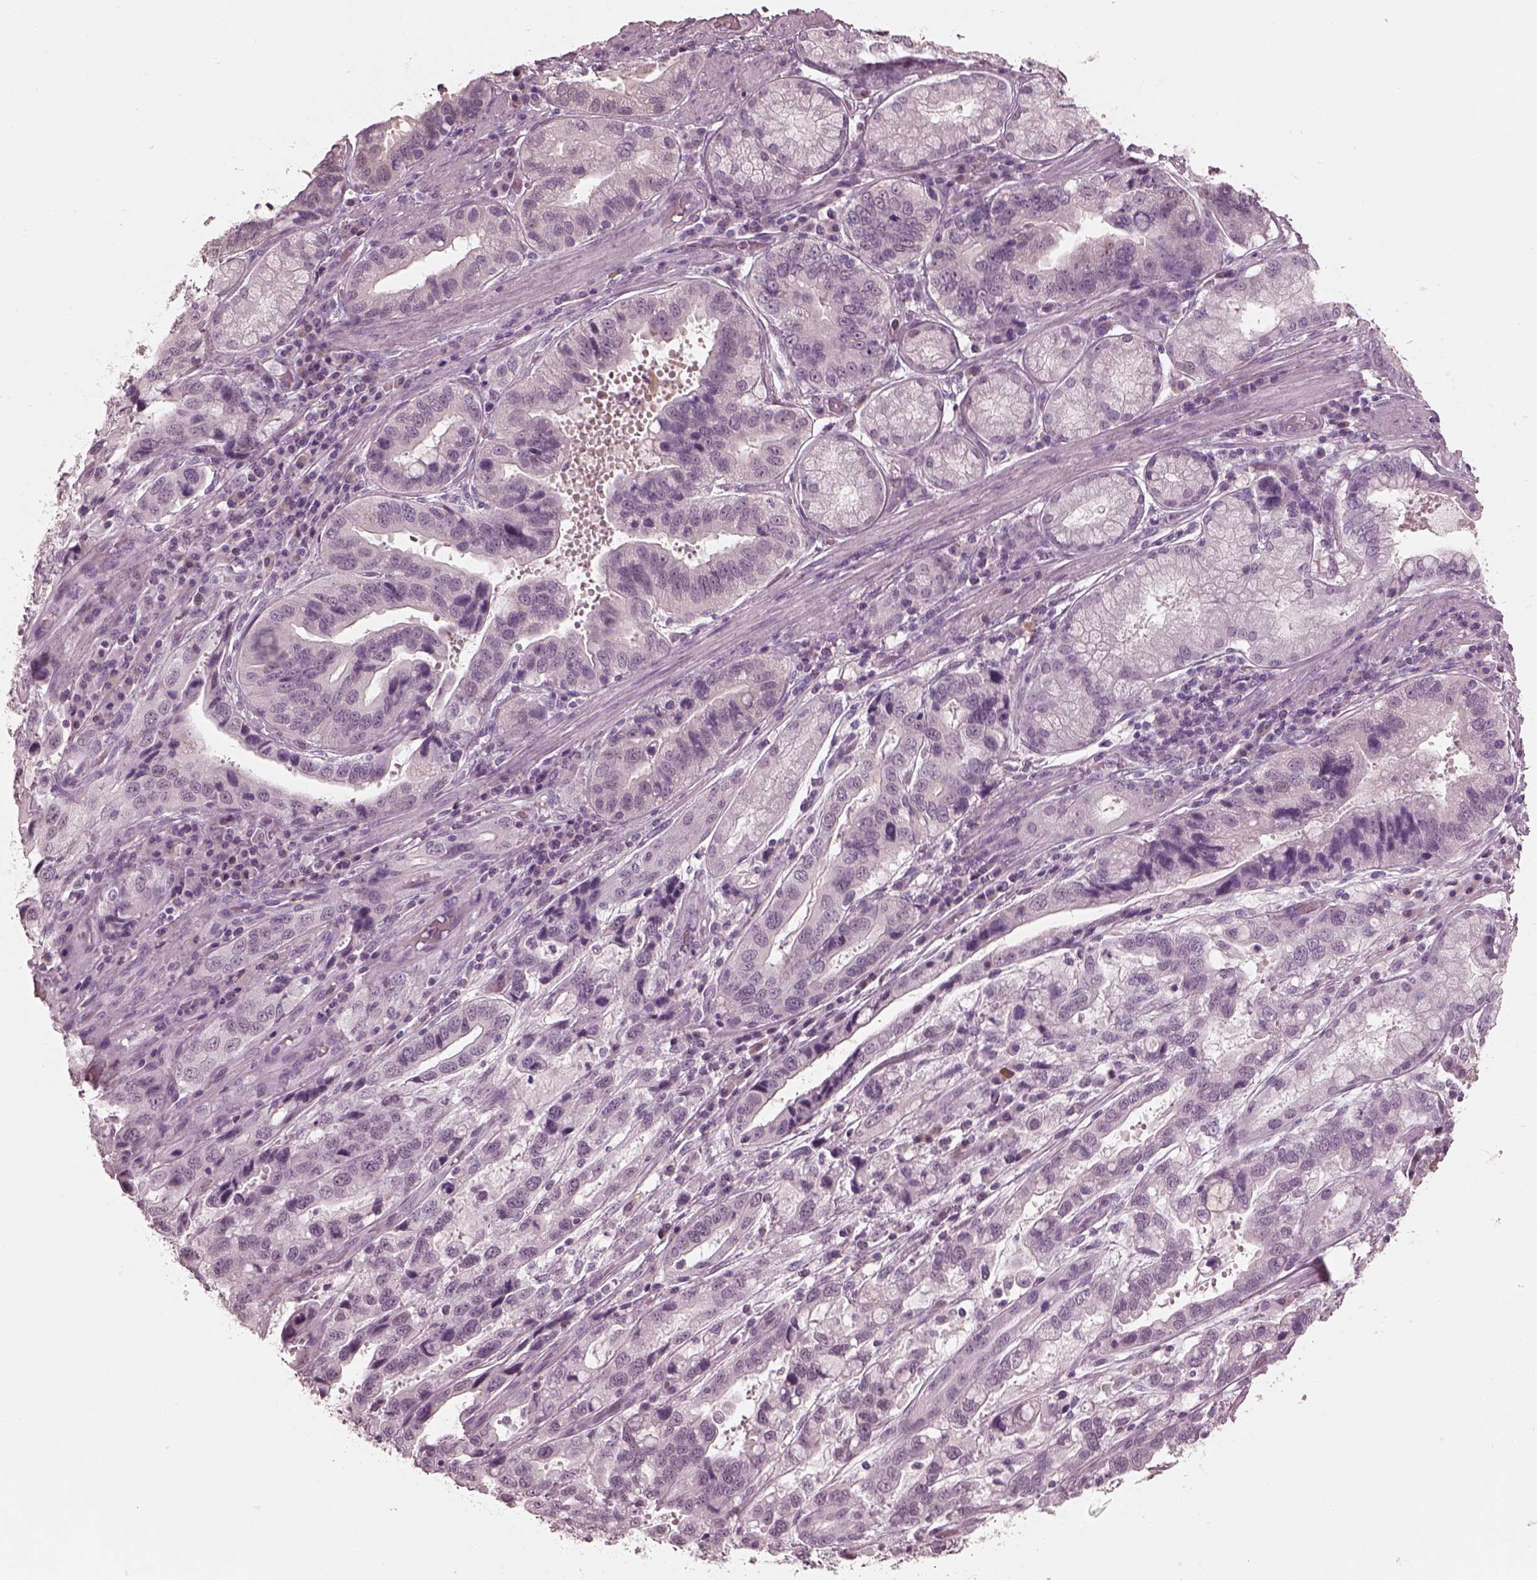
{"staining": {"intensity": "negative", "quantity": "none", "location": "none"}, "tissue": "stomach cancer", "cell_type": "Tumor cells", "image_type": "cancer", "snomed": [{"axis": "morphology", "description": "Adenocarcinoma, NOS"}, {"axis": "topography", "description": "Stomach, lower"}], "caption": "There is no significant positivity in tumor cells of stomach adenocarcinoma. (Stains: DAB immunohistochemistry with hematoxylin counter stain, Microscopy: brightfield microscopy at high magnification).", "gene": "C2orf81", "patient": {"sex": "female", "age": 76}}